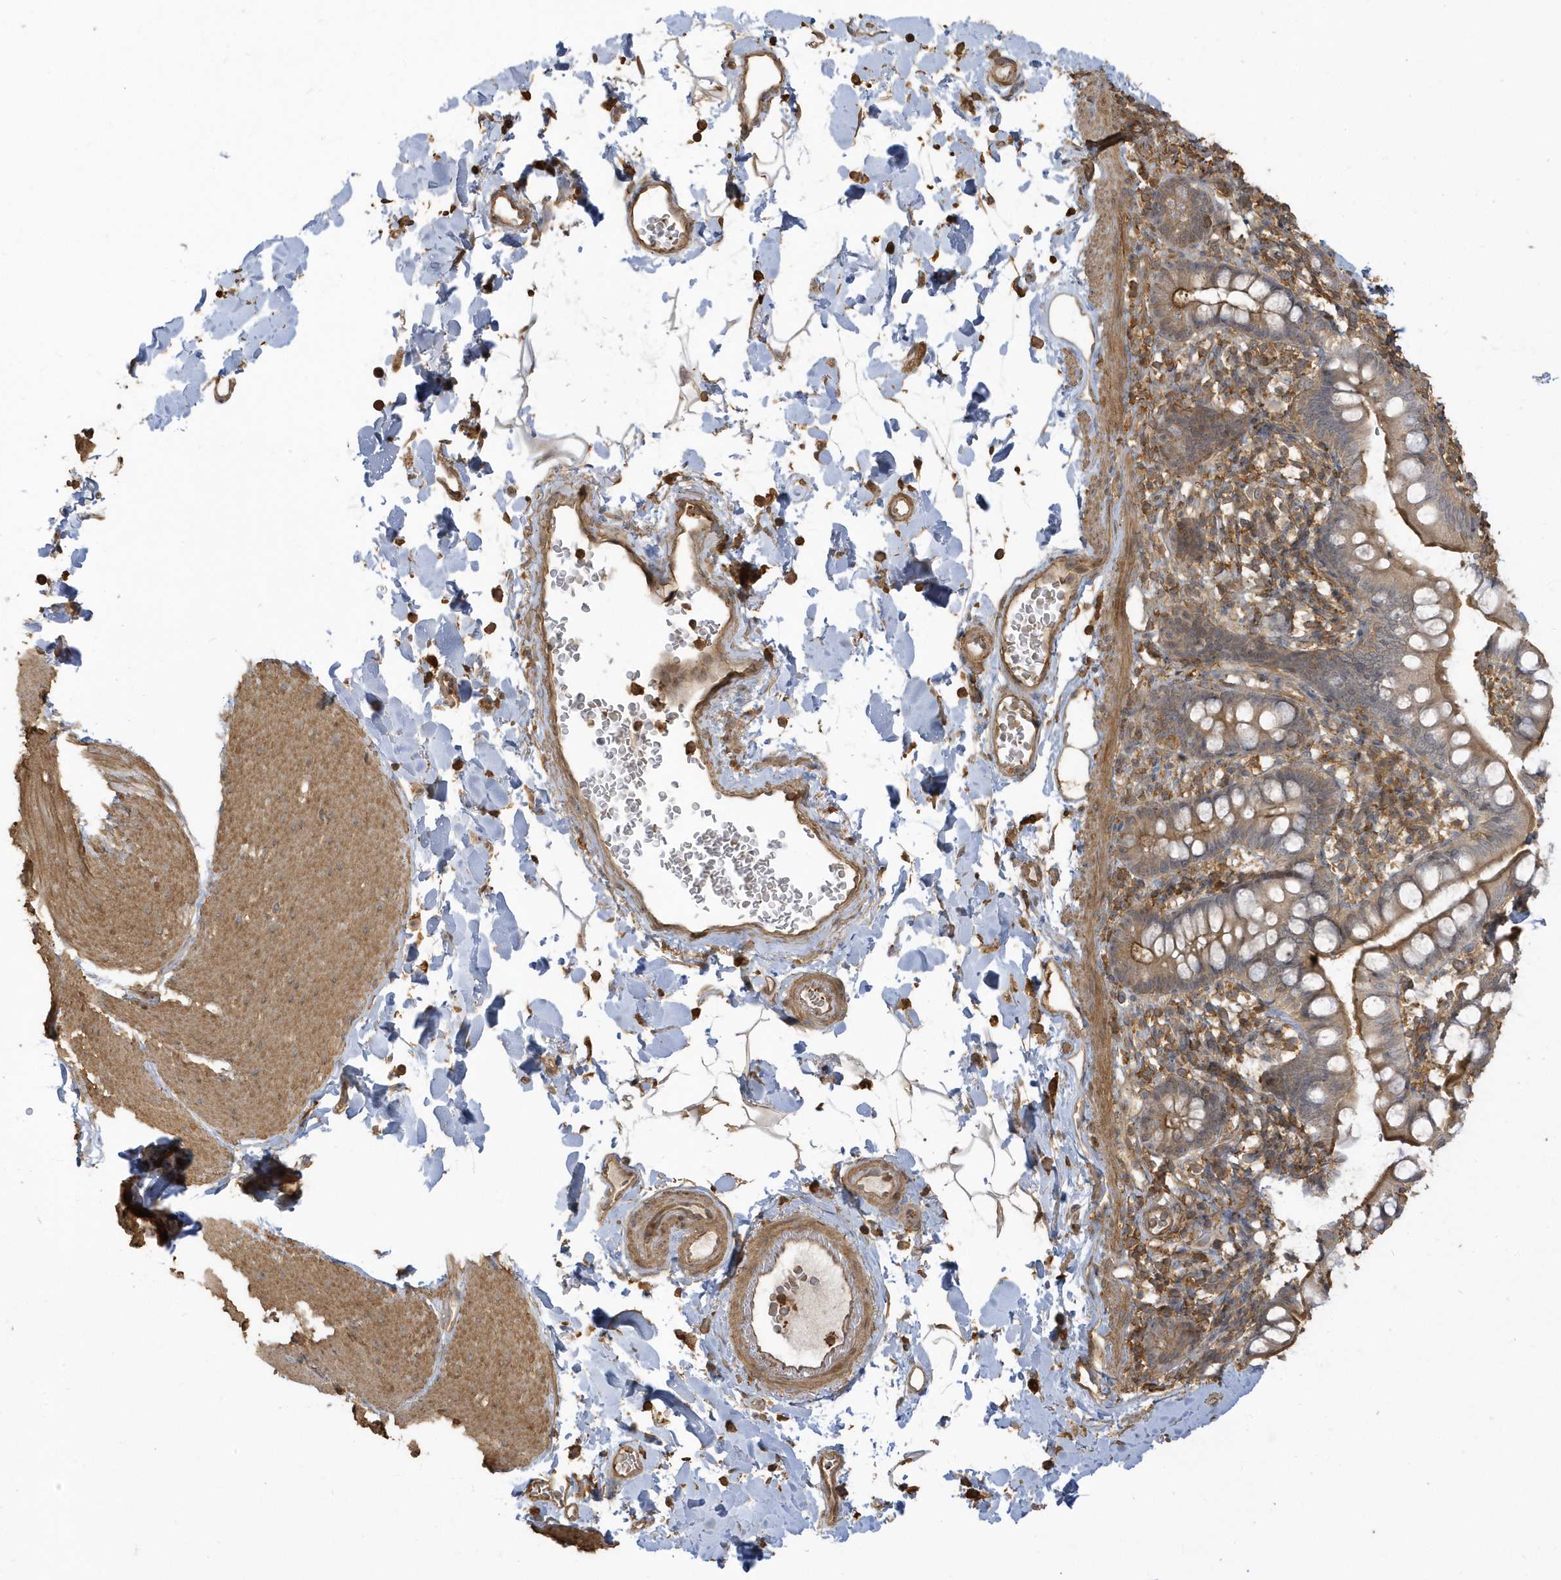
{"staining": {"intensity": "moderate", "quantity": ">75%", "location": "cytoplasmic/membranous"}, "tissue": "smooth muscle", "cell_type": "Smooth muscle cells", "image_type": "normal", "snomed": [{"axis": "morphology", "description": "Normal tissue, NOS"}, {"axis": "topography", "description": "Smooth muscle"}, {"axis": "topography", "description": "Small intestine"}], "caption": "IHC micrograph of benign smooth muscle: smooth muscle stained using IHC demonstrates medium levels of moderate protein expression localized specifically in the cytoplasmic/membranous of smooth muscle cells, appearing as a cytoplasmic/membranous brown color.", "gene": "ZBTB8A", "patient": {"sex": "female", "age": 84}}